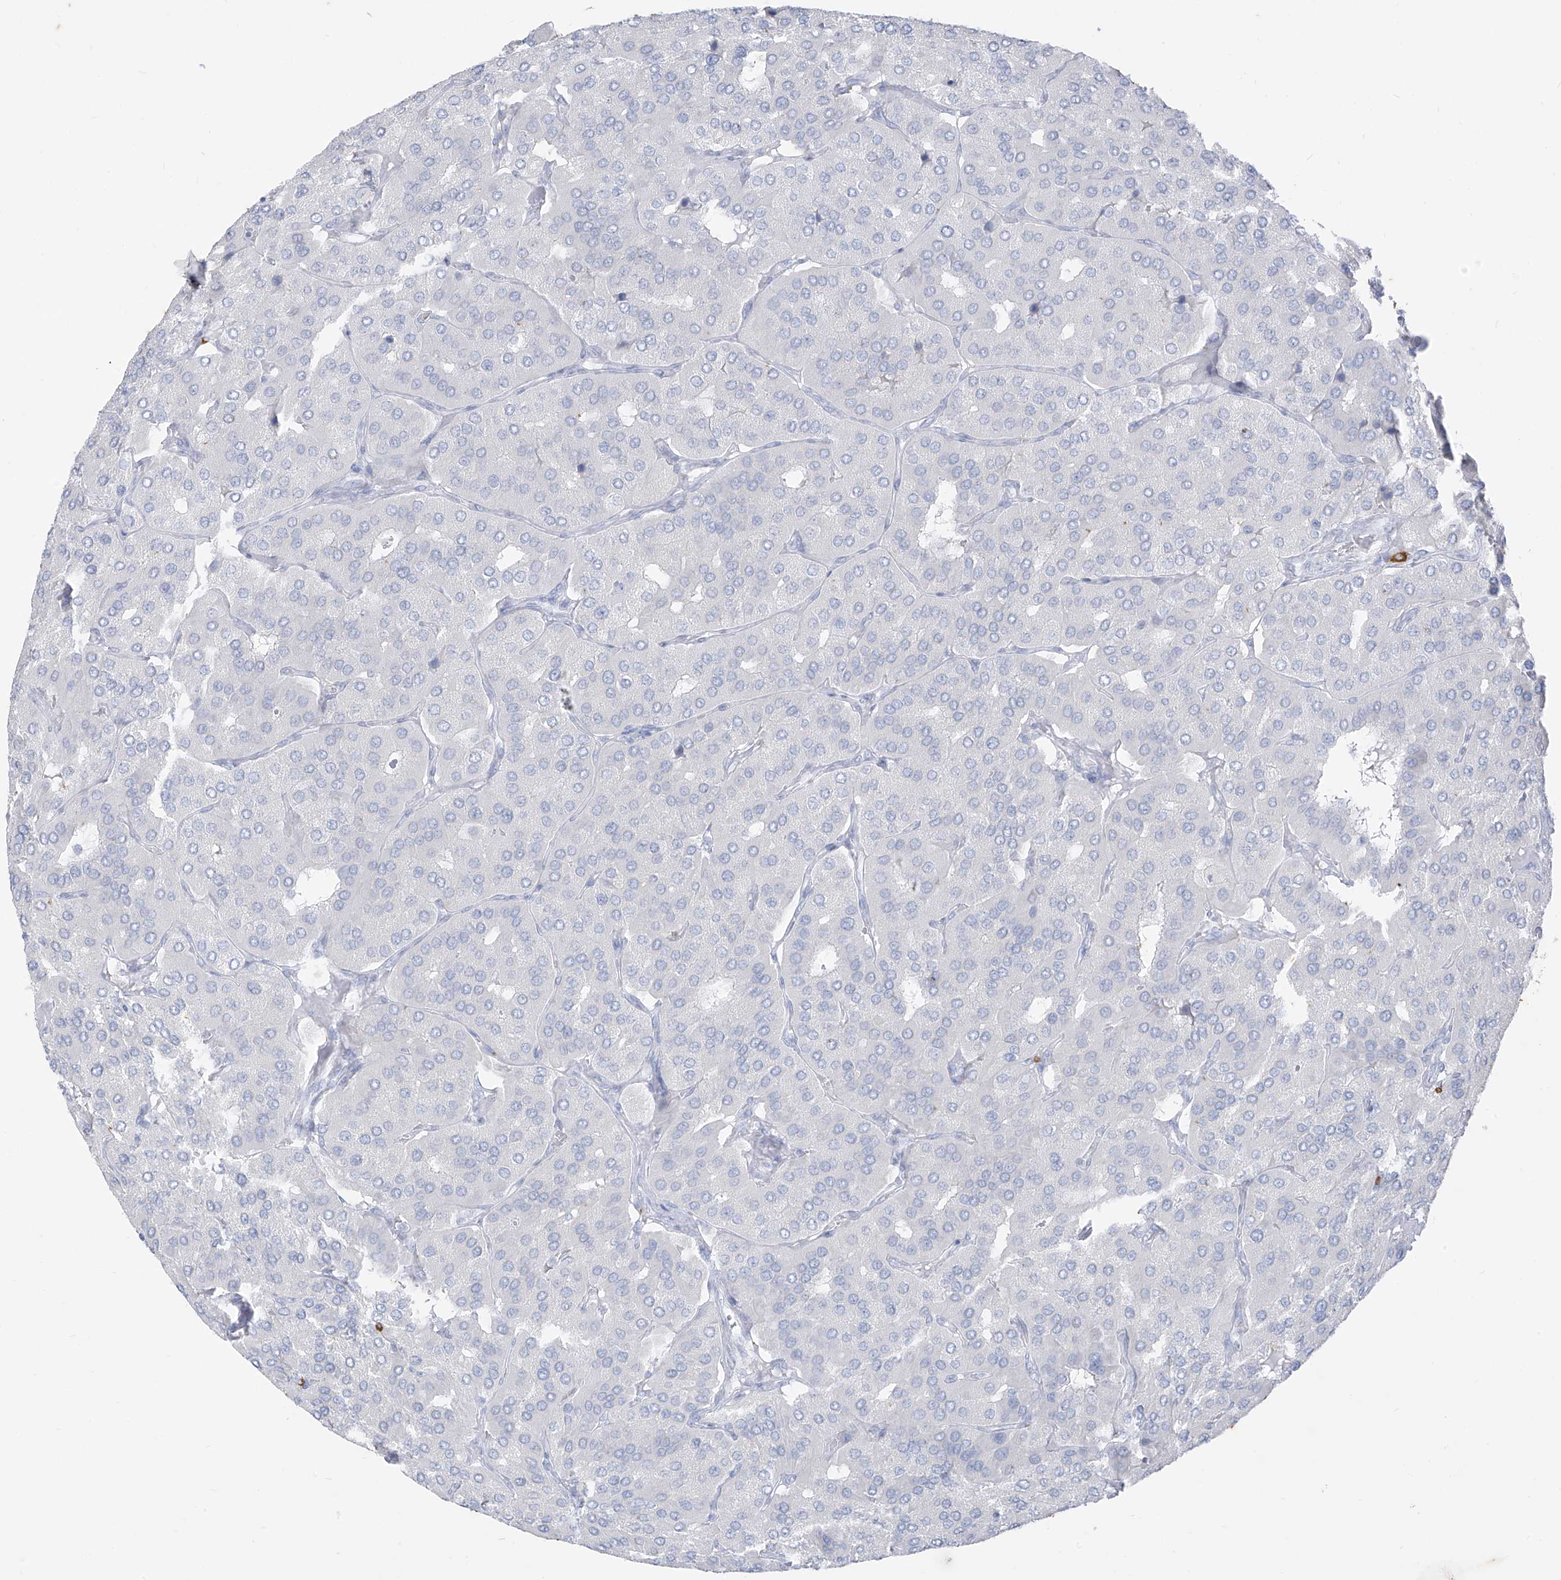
{"staining": {"intensity": "negative", "quantity": "none", "location": "none"}, "tissue": "parathyroid gland", "cell_type": "Glandular cells", "image_type": "normal", "snomed": [{"axis": "morphology", "description": "Normal tissue, NOS"}, {"axis": "morphology", "description": "Adenoma, NOS"}, {"axis": "topography", "description": "Parathyroid gland"}], "caption": "Immunohistochemistry micrograph of benign parathyroid gland stained for a protein (brown), which reveals no expression in glandular cells.", "gene": "CX3CR1", "patient": {"sex": "female", "age": 86}}